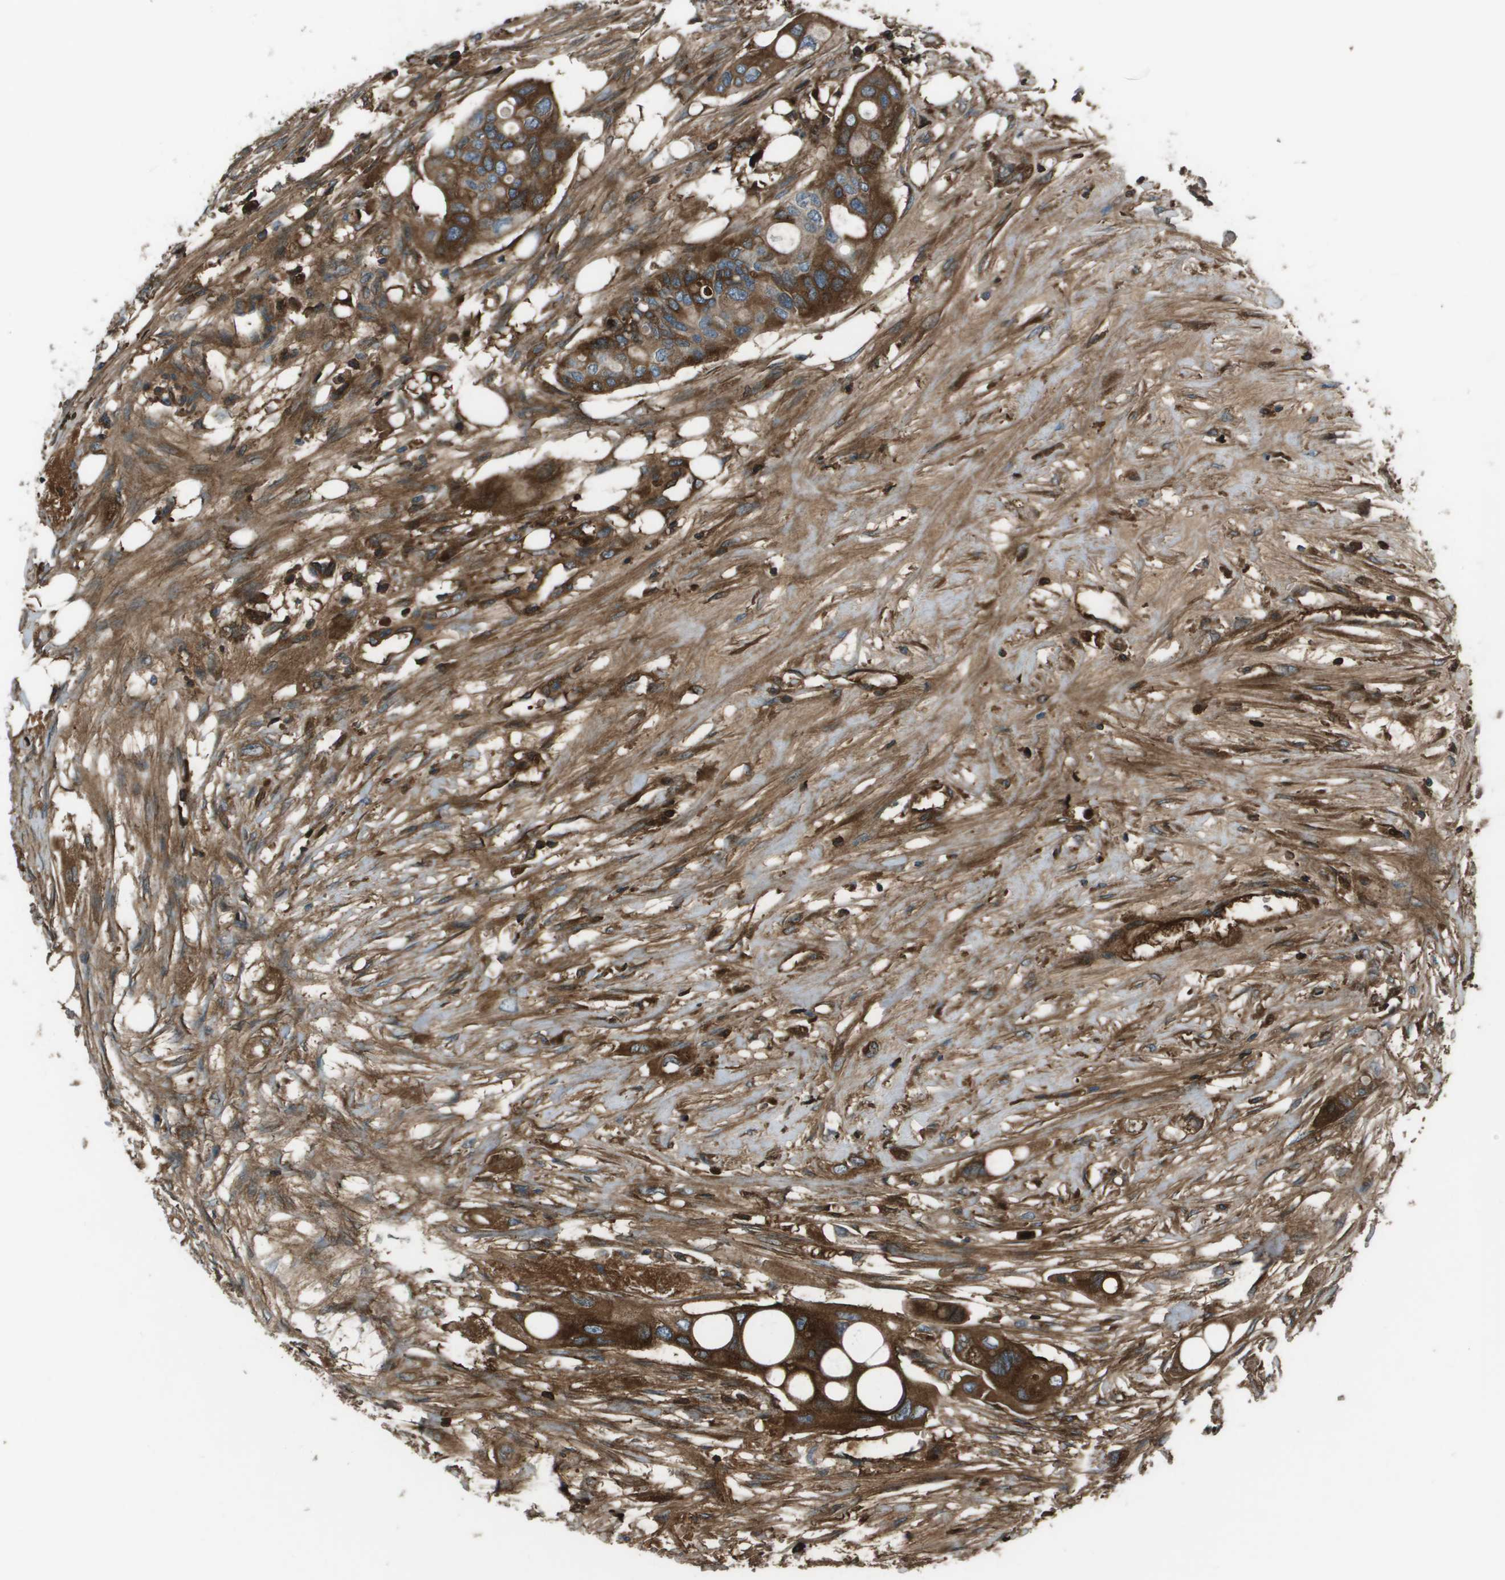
{"staining": {"intensity": "strong", "quantity": ">75%", "location": "cytoplasmic/membranous"}, "tissue": "colorectal cancer", "cell_type": "Tumor cells", "image_type": "cancer", "snomed": [{"axis": "morphology", "description": "Adenocarcinoma, NOS"}, {"axis": "topography", "description": "Colon"}], "caption": "Immunohistochemistry (IHC) image of neoplastic tissue: human colorectal cancer stained using IHC displays high levels of strong protein expression localized specifically in the cytoplasmic/membranous of tumor cells, appearing as a cytoplasmic/membranous brown color.", "gene": "PCOLCE", "patient": {"sex": "female", "age": 57}}